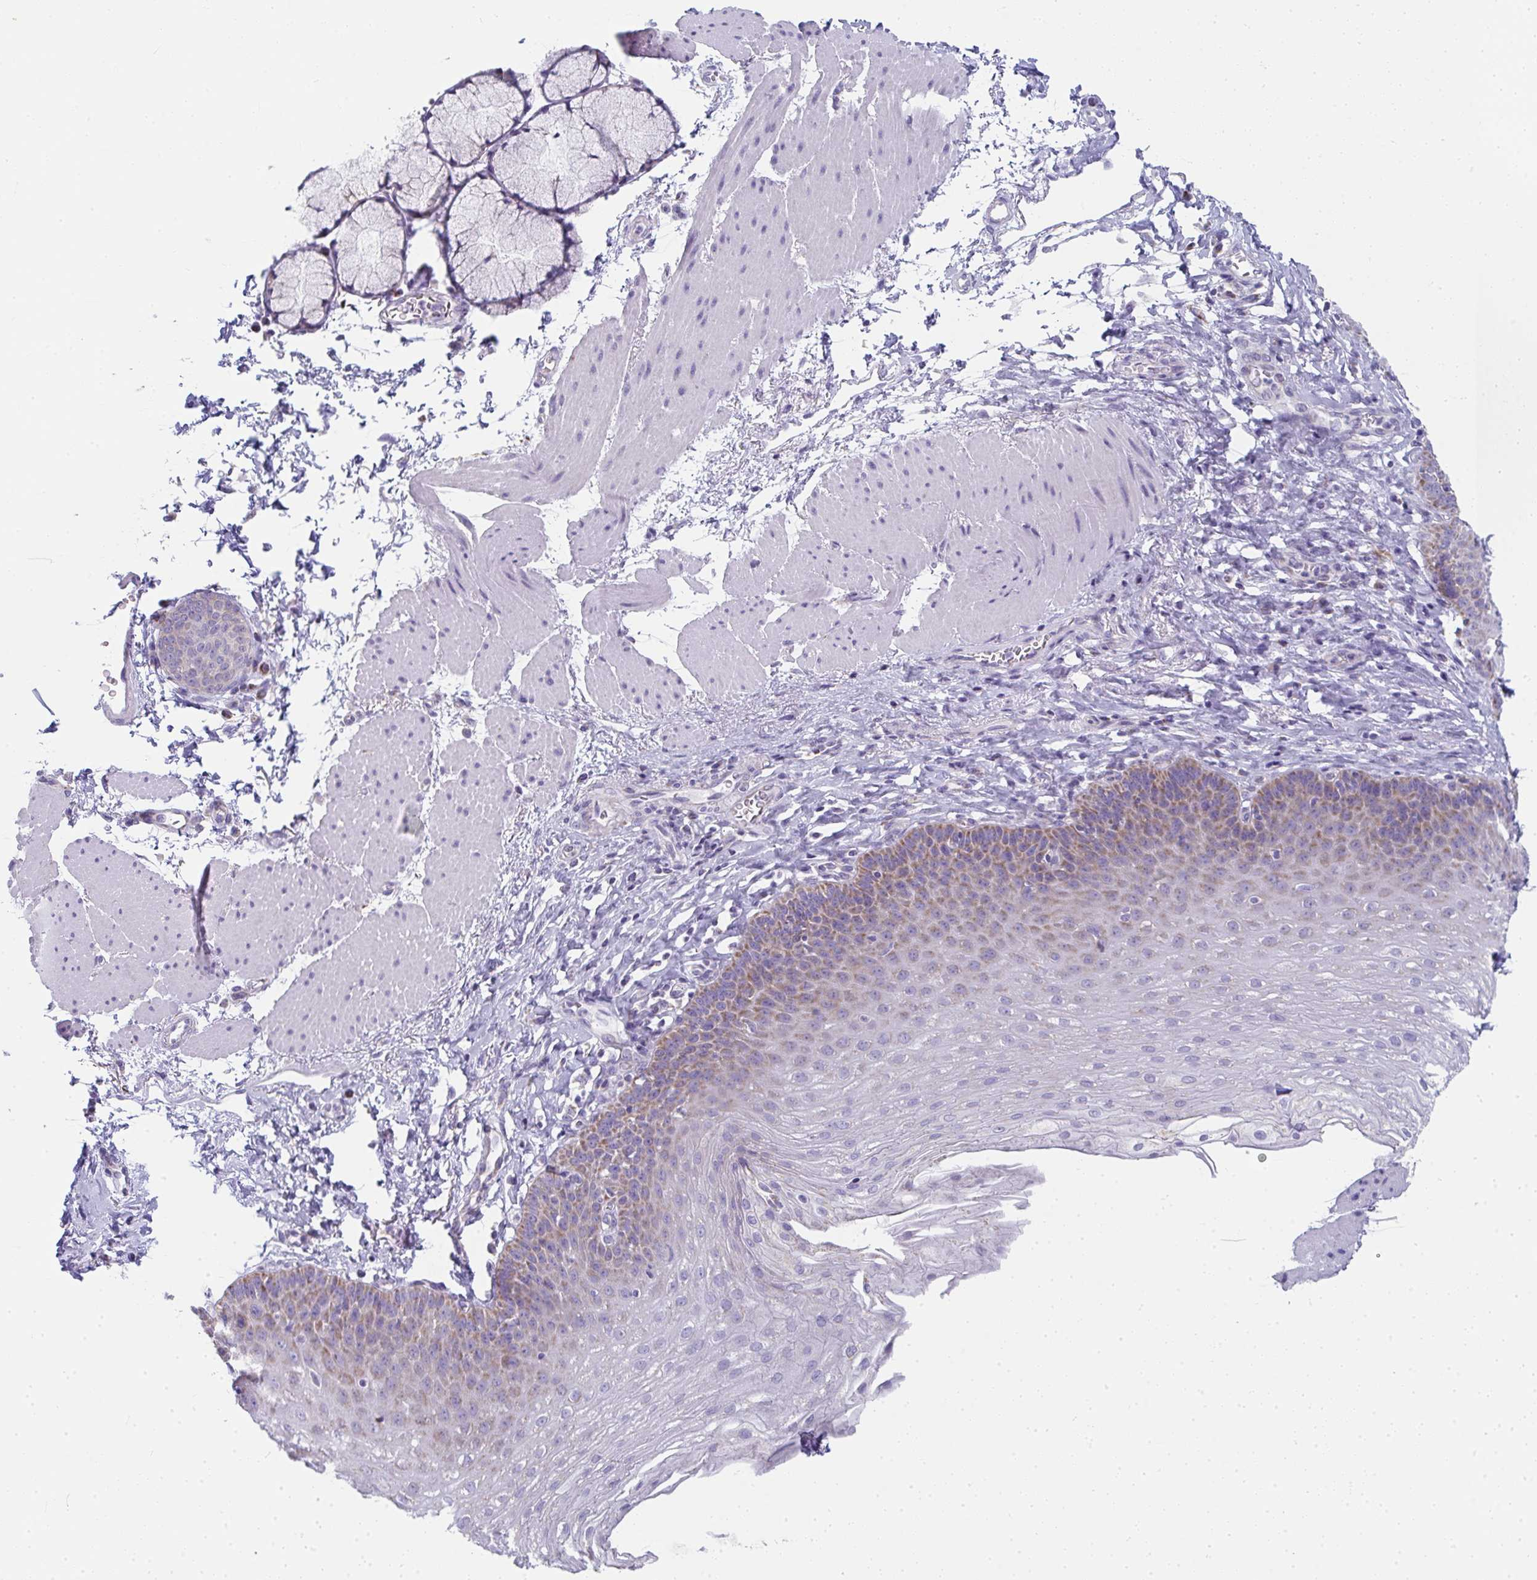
{"staining": {"intensity": "moderate", "quantity": "25%-75%", "location": "cytoplasmic/membranous"}, "tissue": "esophagus", "cell_type": "Squamous epithelial cells", "image_type": "normal", "snomed": [{"axis": "morphology", "description": "Normal tissue, NOS"}, {"axis": "topography", "description": "Esophagus"}], "caption": "IHC of benign human esophagus reveals medium levels of moderate cytoplasmic/membranous expression in about 25%-75% of squamous epithelial cells. (DAB (3,3'-diaminobenzidine) IHC, brown staining for protein, blue staining for nuclei).", "gene": "SLC6A1", "patient": {"sex": "female", "age": 81}}